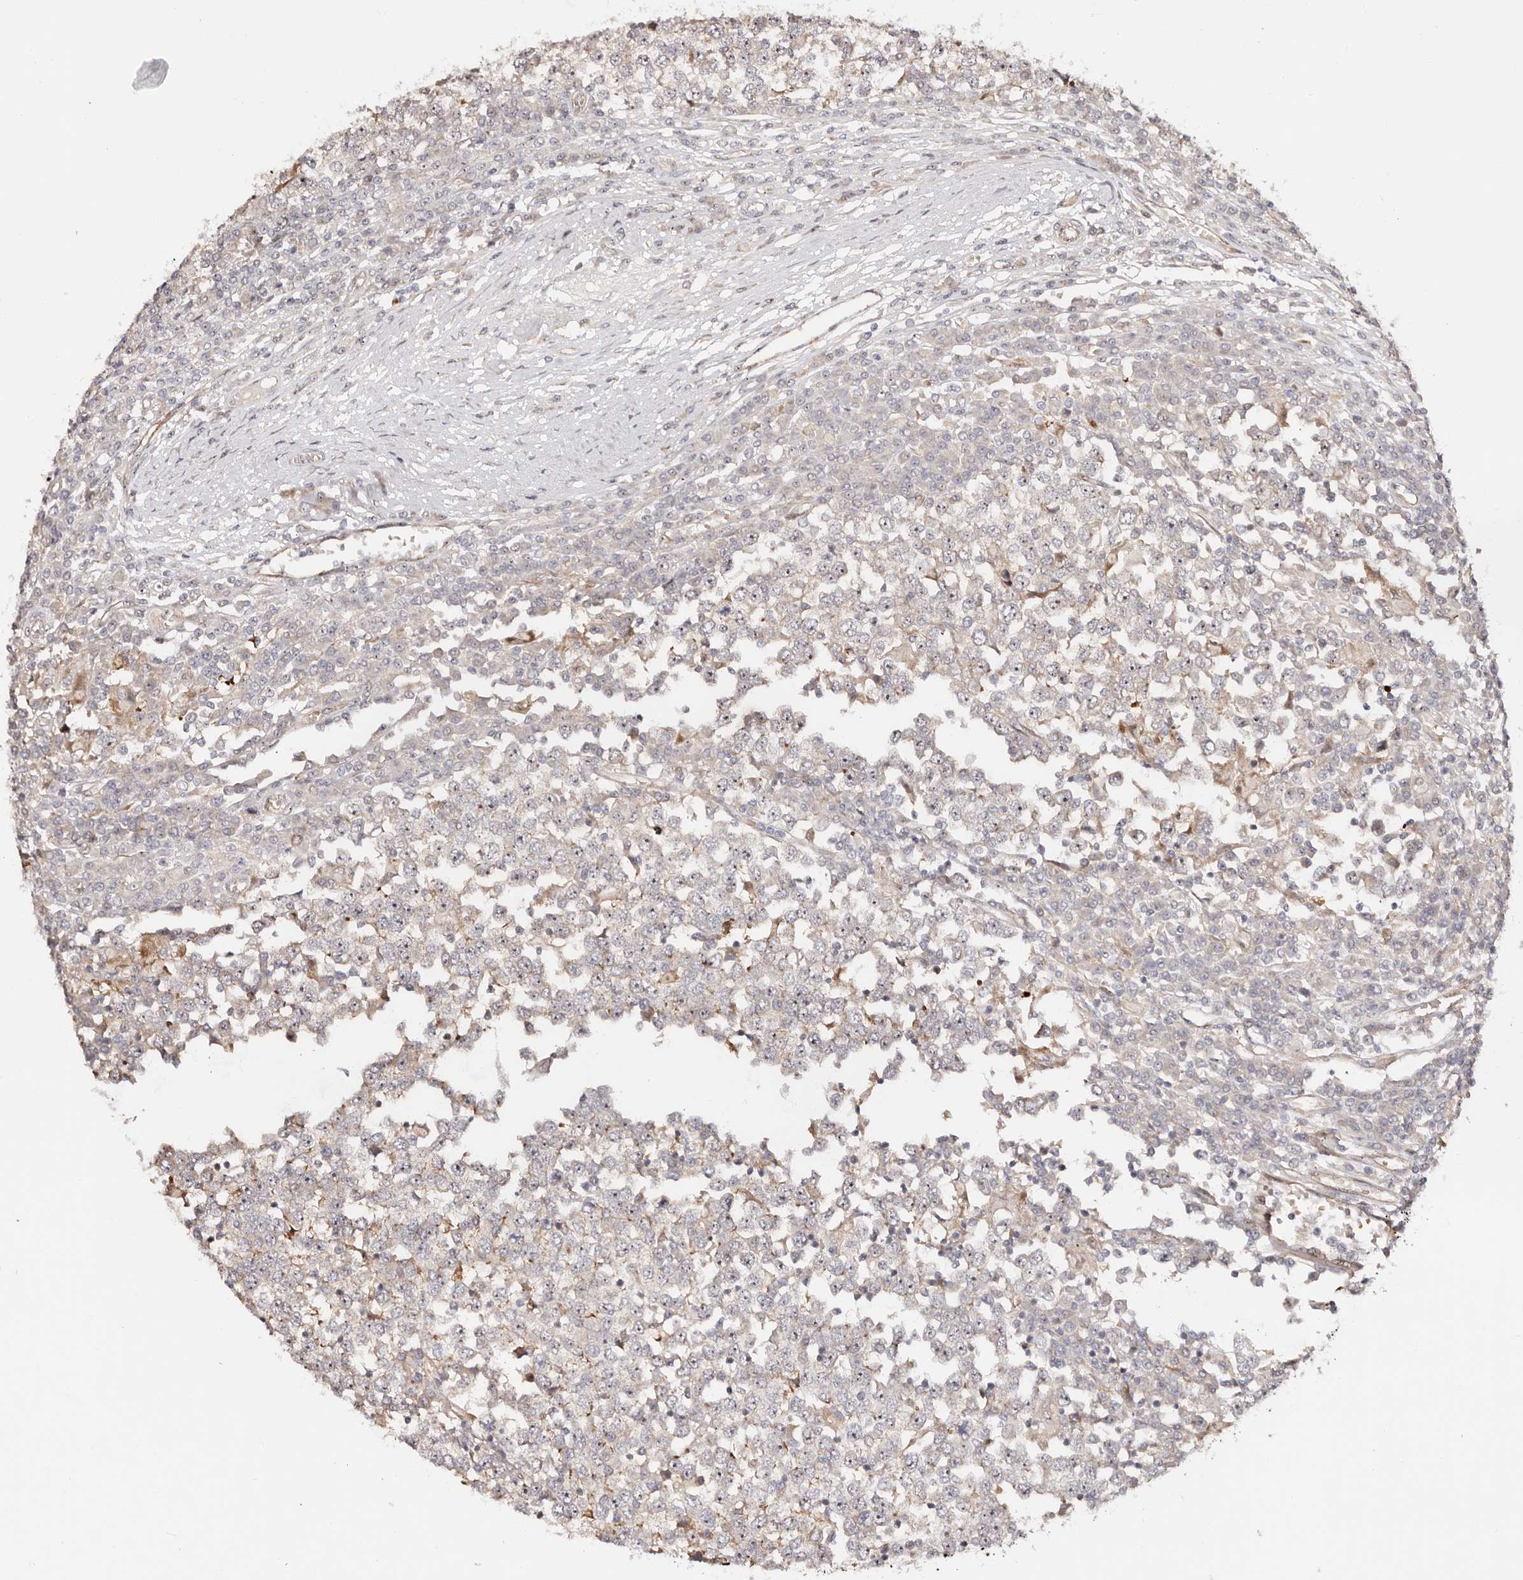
{"staining": {"intensity": "negative", "quantity": "none", "location": "none"}, "tissue": "testis cancer", "cell_type": "Tumor cells", "image_type": "cancer", "snomed": [{"axis": "morphology", "description": "Seminoma, NOS"}, {"axis": "topography", "description": "Testis"}], "caption": "The photomicrograph reveals no significant expression in tumor cells of testis cancer (seminoma). The staining is performed using DAB (3,3'-diaminobenzidine) brown chromogen with nuclei counter-stained in using hematoxylin.", "gene": "ODF2L", "patient": {"sex": "male", "age": 65}}